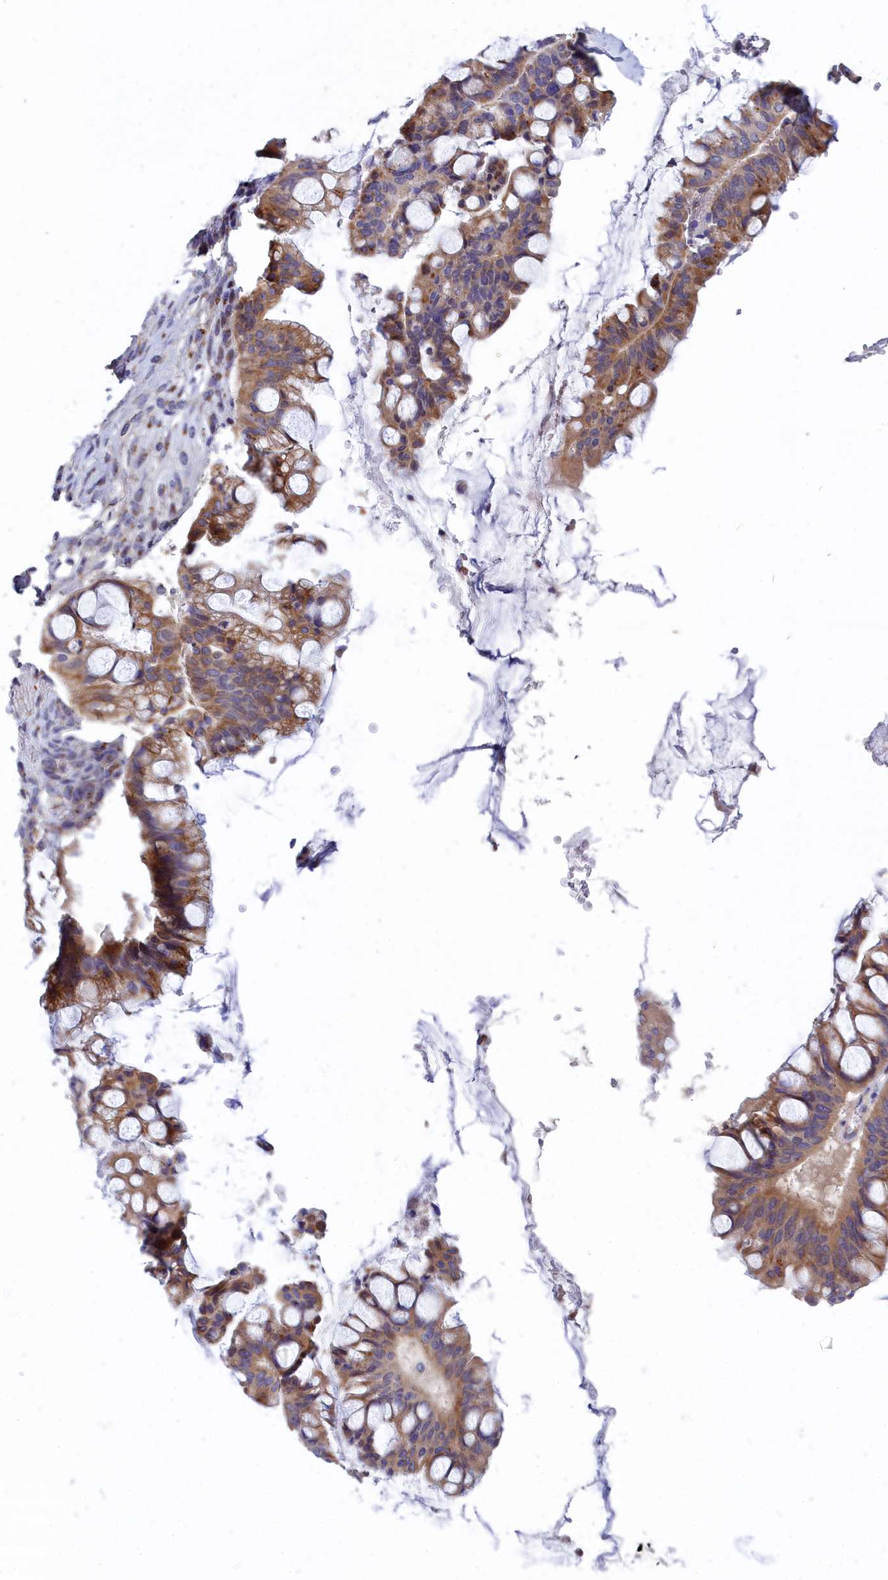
{"staining": {"intensity": "moderate", "quantity": ">75%", "location": "cytoplasmic/membranous"}, "tissue": "ovarian cancer", "cell_type": "Tumor cells", "image_type": "cancer", "snomed": [{"axis": "morphology", "description": "Cystadenocarcinoma, mucinous, NOS"}, {"axis": "topography", "description": "Ovary"}], "caption": "Moderate cytoplasmic/membranous protein positivity is present in approximately >75% of tumor cells in ovarian mucinous cystadenocarcinoma.", "gene": "TUBGCP4", "patient": {"sex": "female", "age": 73}}